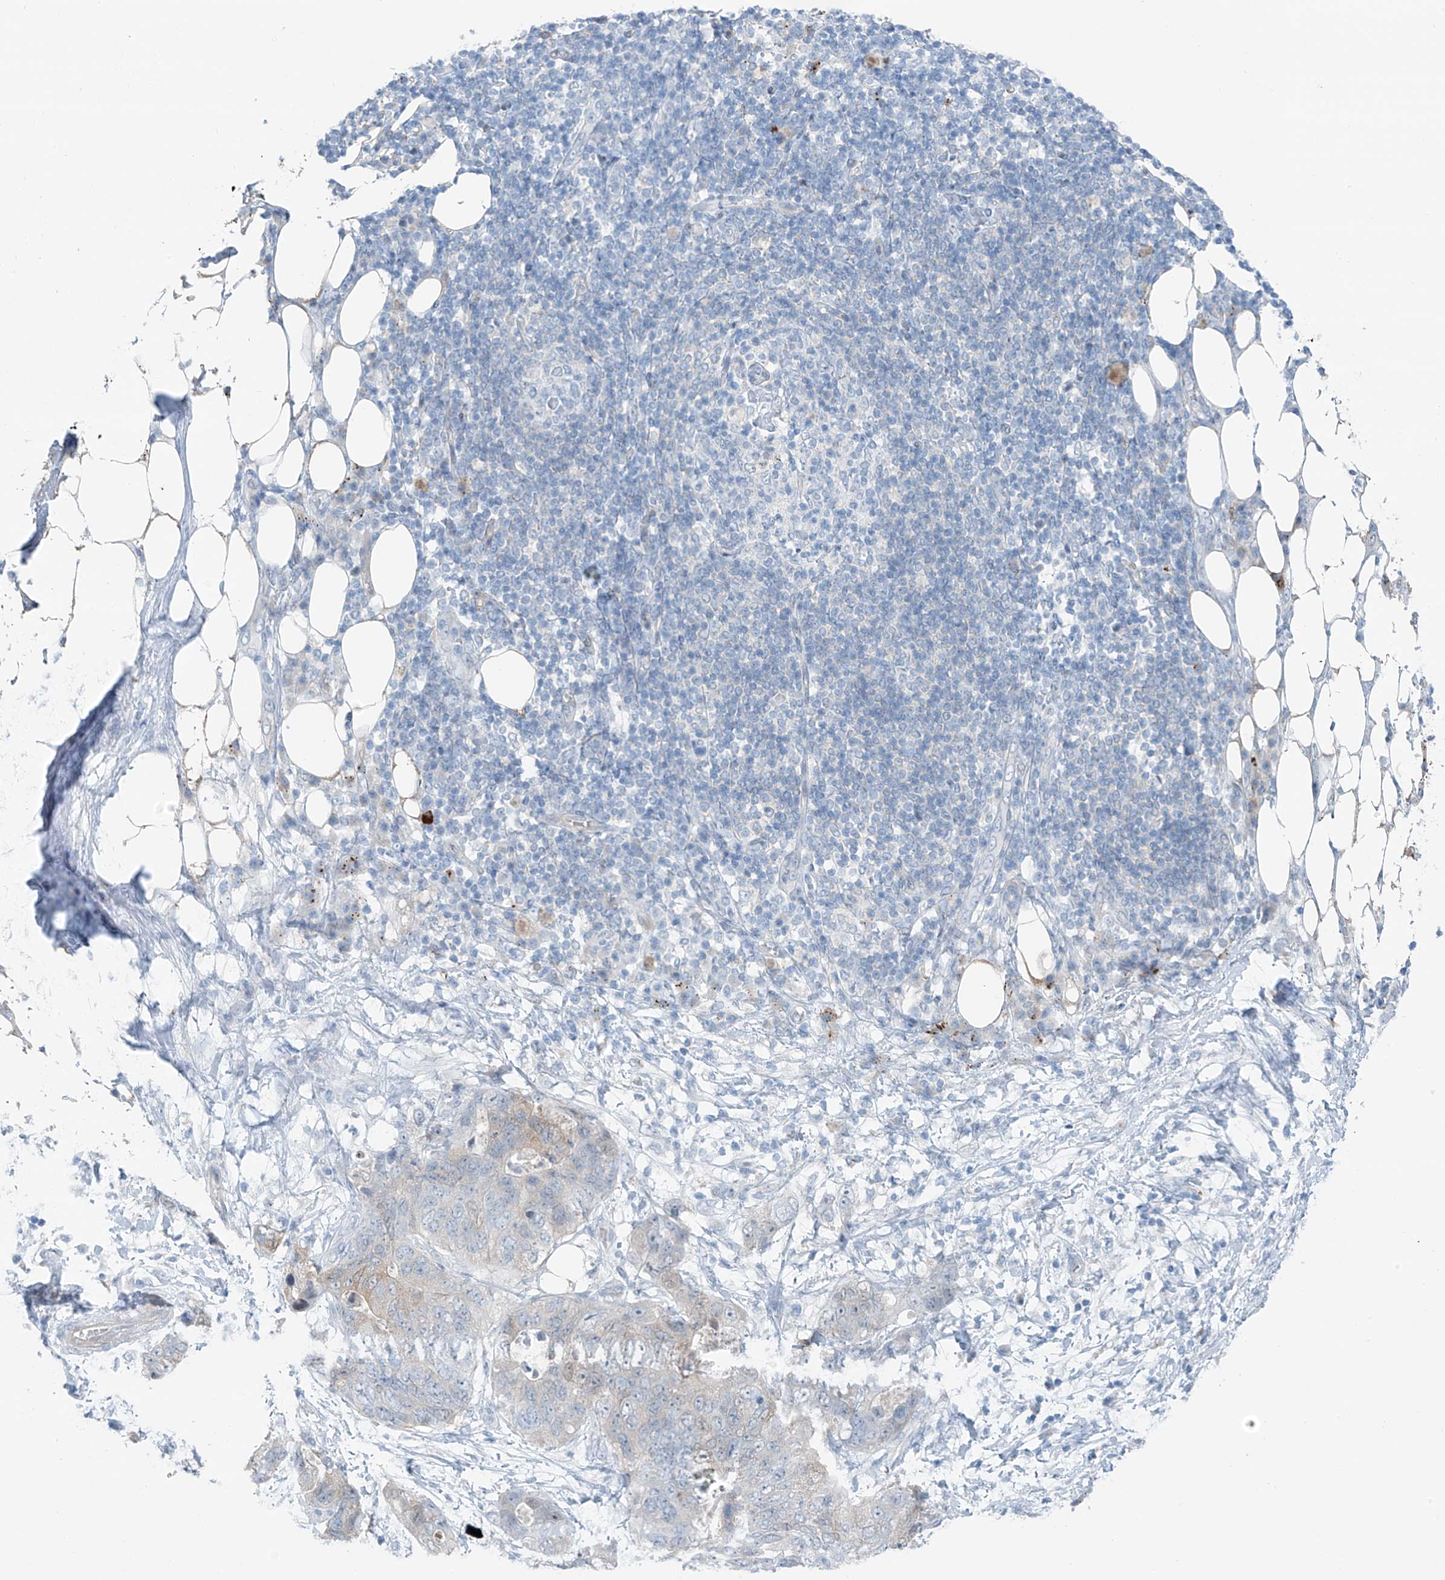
{"staining": {"intensity": "negative", "quantity": "none", "location": "none"}, "tissue": "stomach cancer", "cell_type": "Tumor cells", "image_type": "cancer", "snomed": [{"axis": "morphology", "description": "Adenocarcinoma, NOS"}, {"axis": "topography", "description": "Stomach"}], "caption": "High power microscopy photomicrograph of an IHC photomicrograph of adenocarcinoma (stomach), revealing no significant positivity in tumor cells.", "gene": "ZNF793", "patient": {"sex": "female", "age": 89}}